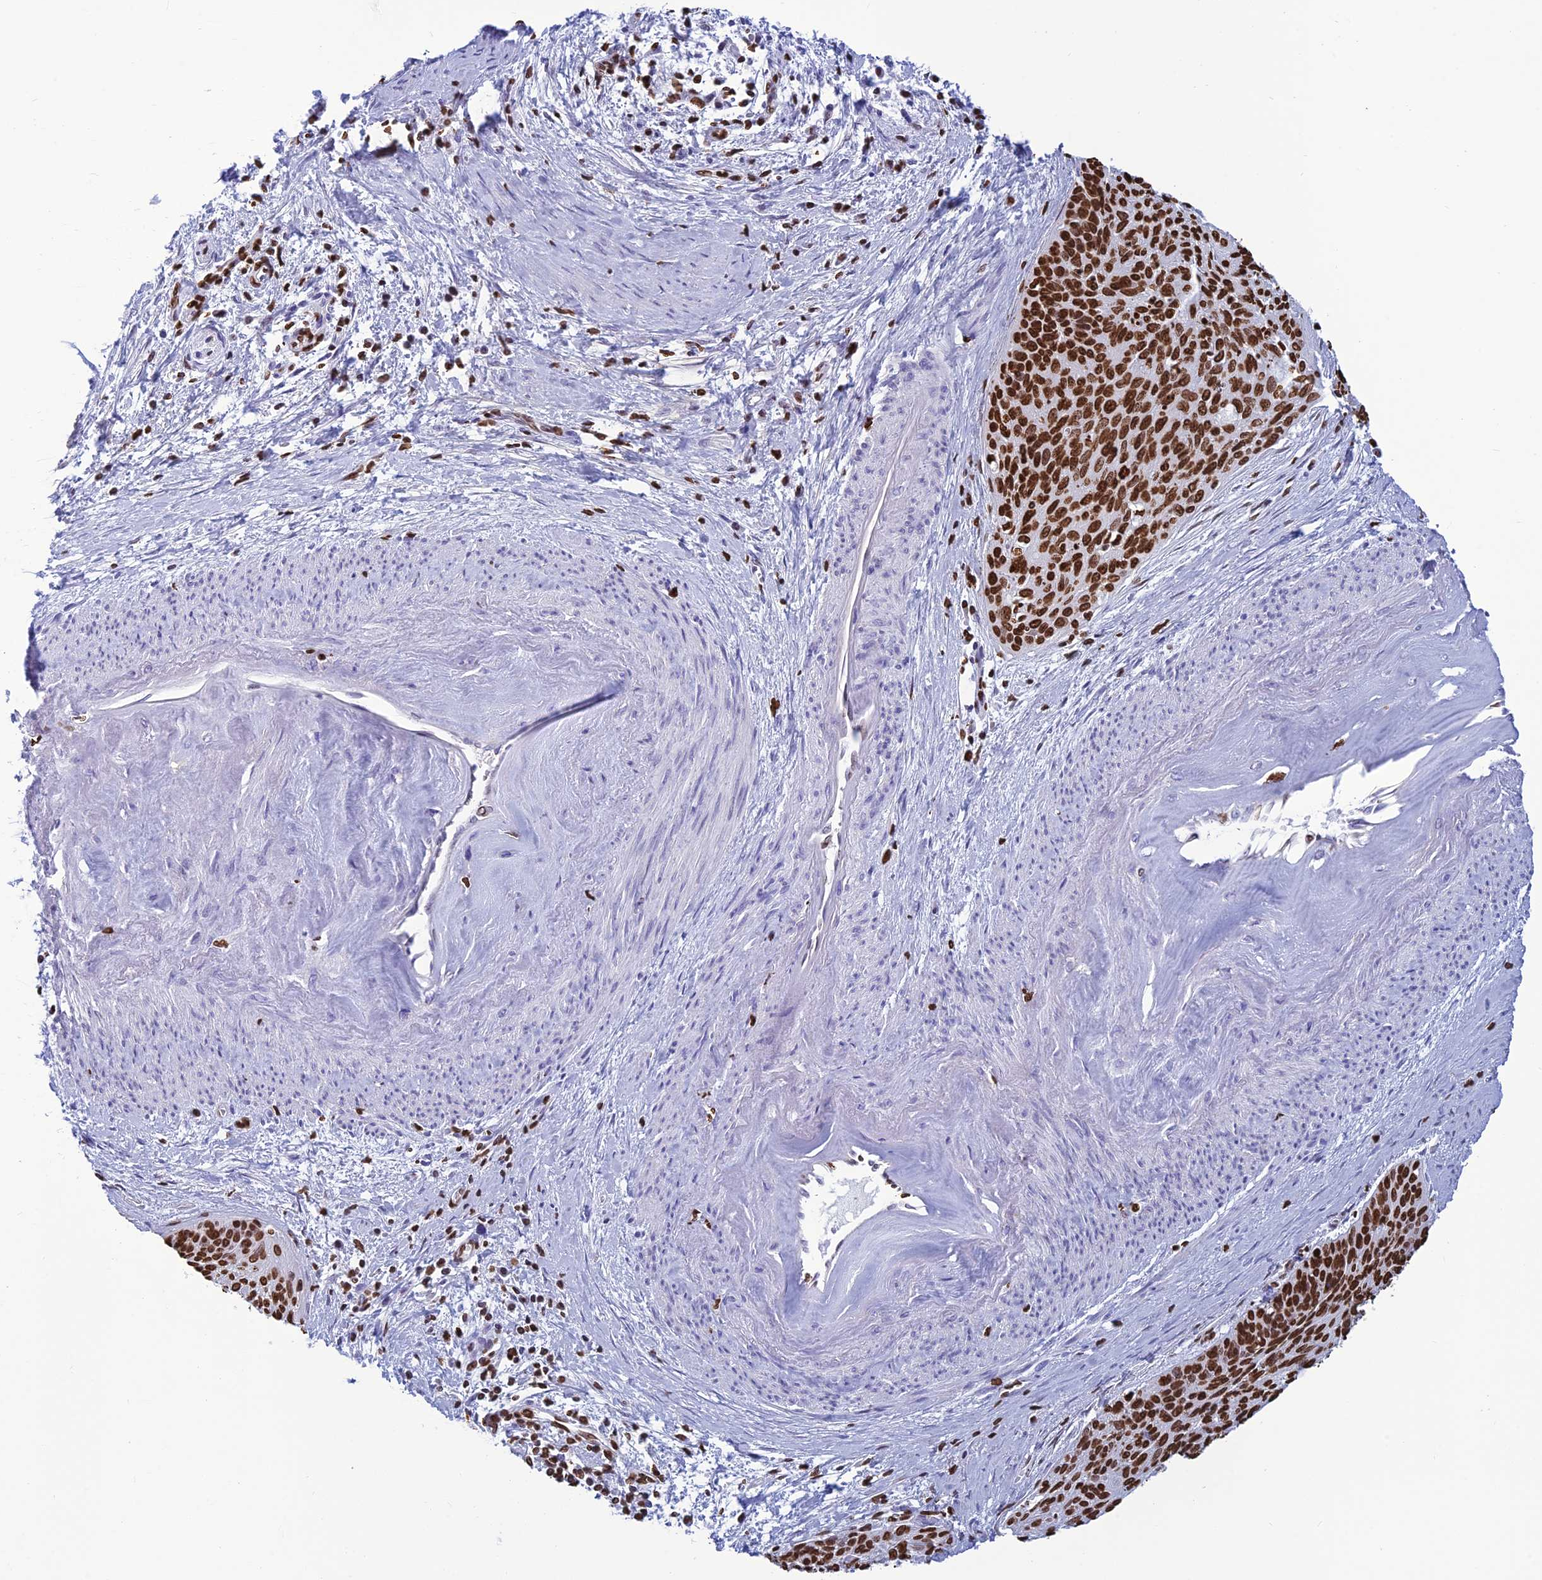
{"staining": {"intensity": "strong", "quantity": ">75%", "location": "nuclear"}, "tissue": "cervical cancer", "cell_type": "Tumor cells", "image_type": "cancer", "snomed": [{"axis": "morphology", "description": "Squamous cell carcinoma, NOS"}, {"axis": "topography", "description": "Cervix"}], "caption": "A brown stain labels strong nuclear expression of a protein in human cervical squamous cell carcinoma tumor cells. (IHC, brightfield microscopy, high magnification).", "gene": "AKAP17A", "patient": {"sex": "female", "age": 55}}